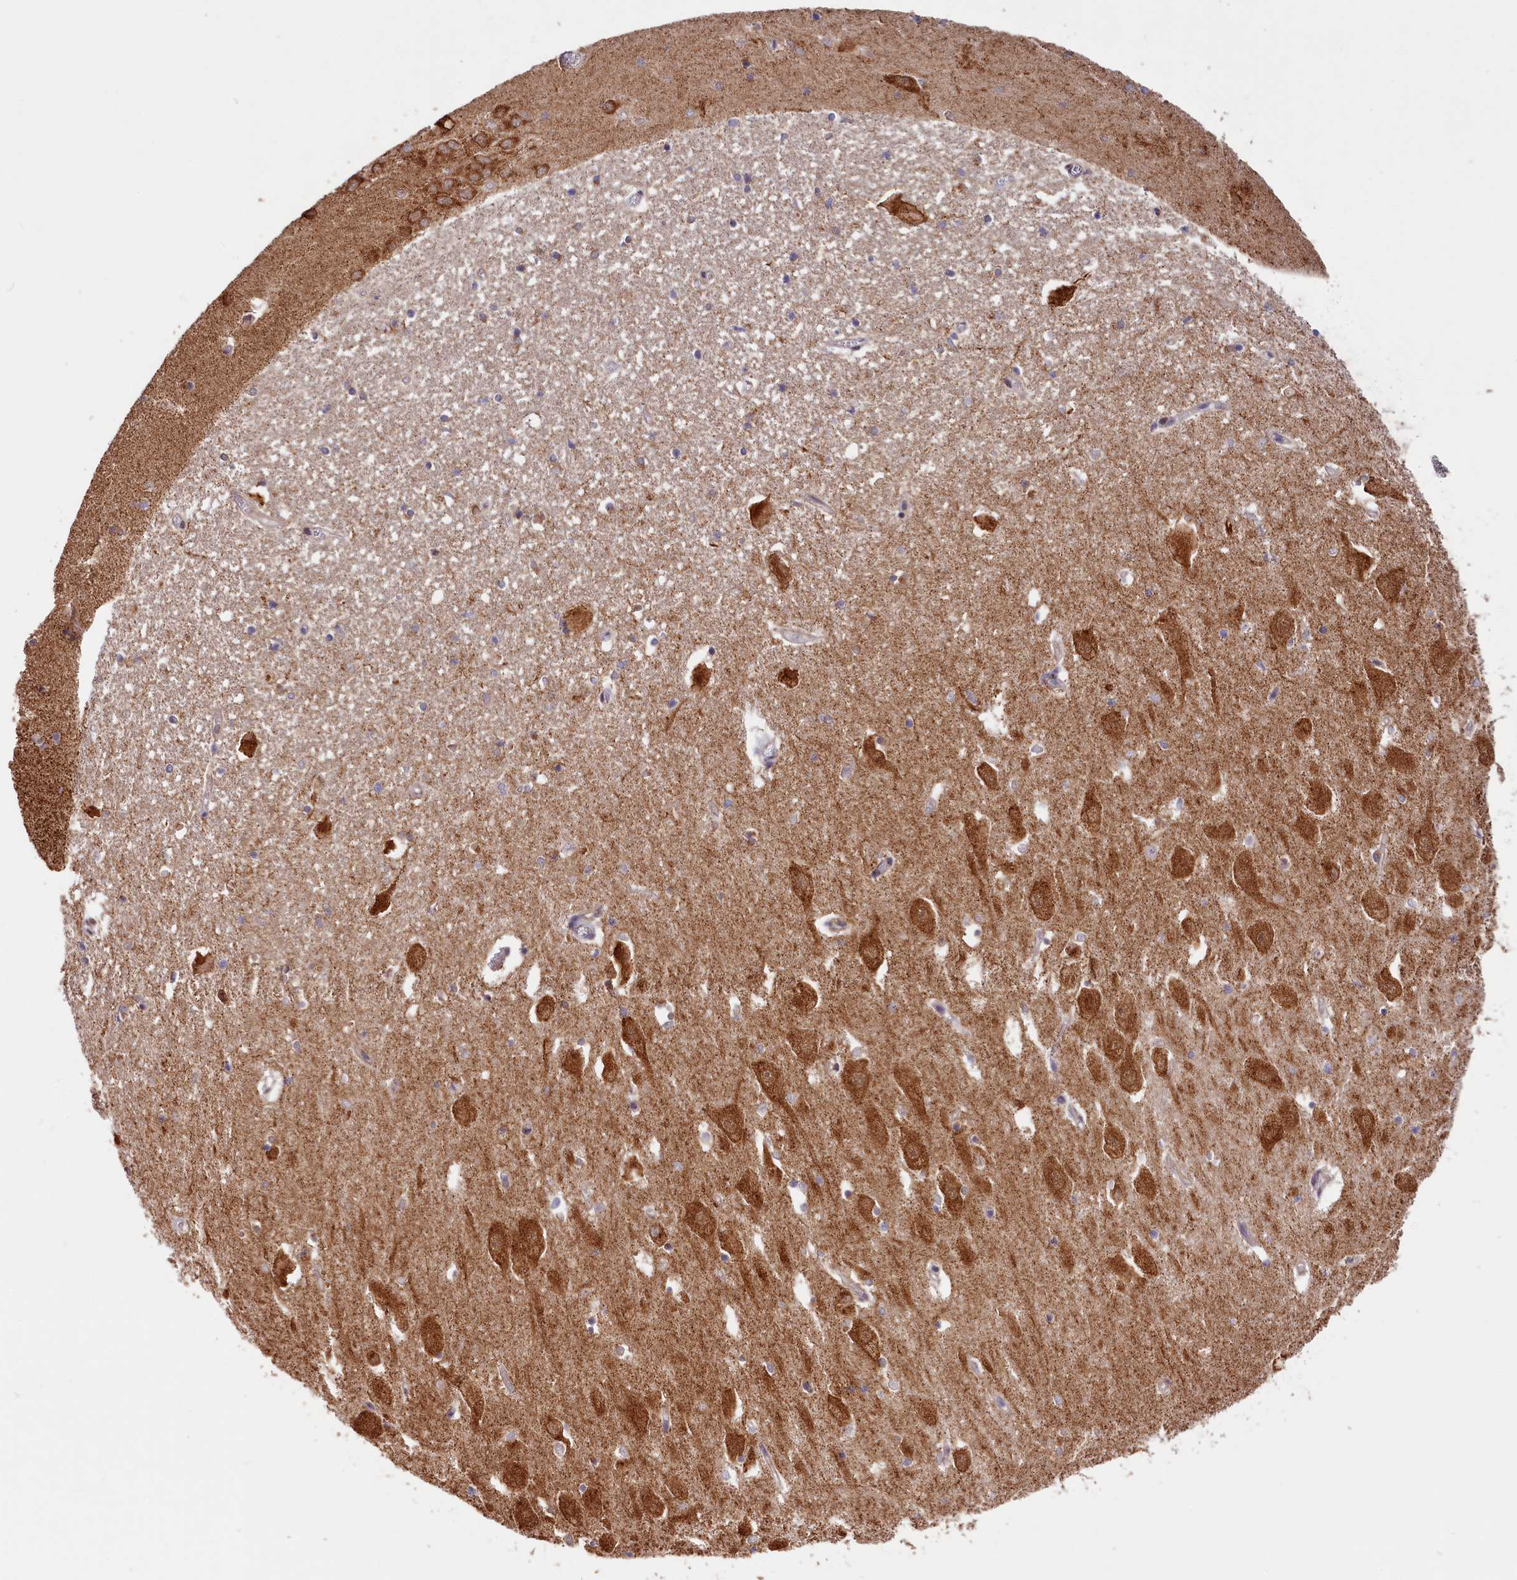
{"staining": {"intensity": "negative", "quantity": "none", "location": "none"}, "tissue": "hippocampus", "cell_type": "Glial cells", "image_type": "normal", "snomed": [{"axis": "morphology", "description": "Normal tissue, NOS"}, {"axis": "topography", "description": "Hippocampus"}], "caption": "Glial cells show no significant staining in benign hippocampus. (IHC, brightfield microscopy, high magnification).", "gene": "CEP44", "patient": {"sex": "female", "age": 64}}